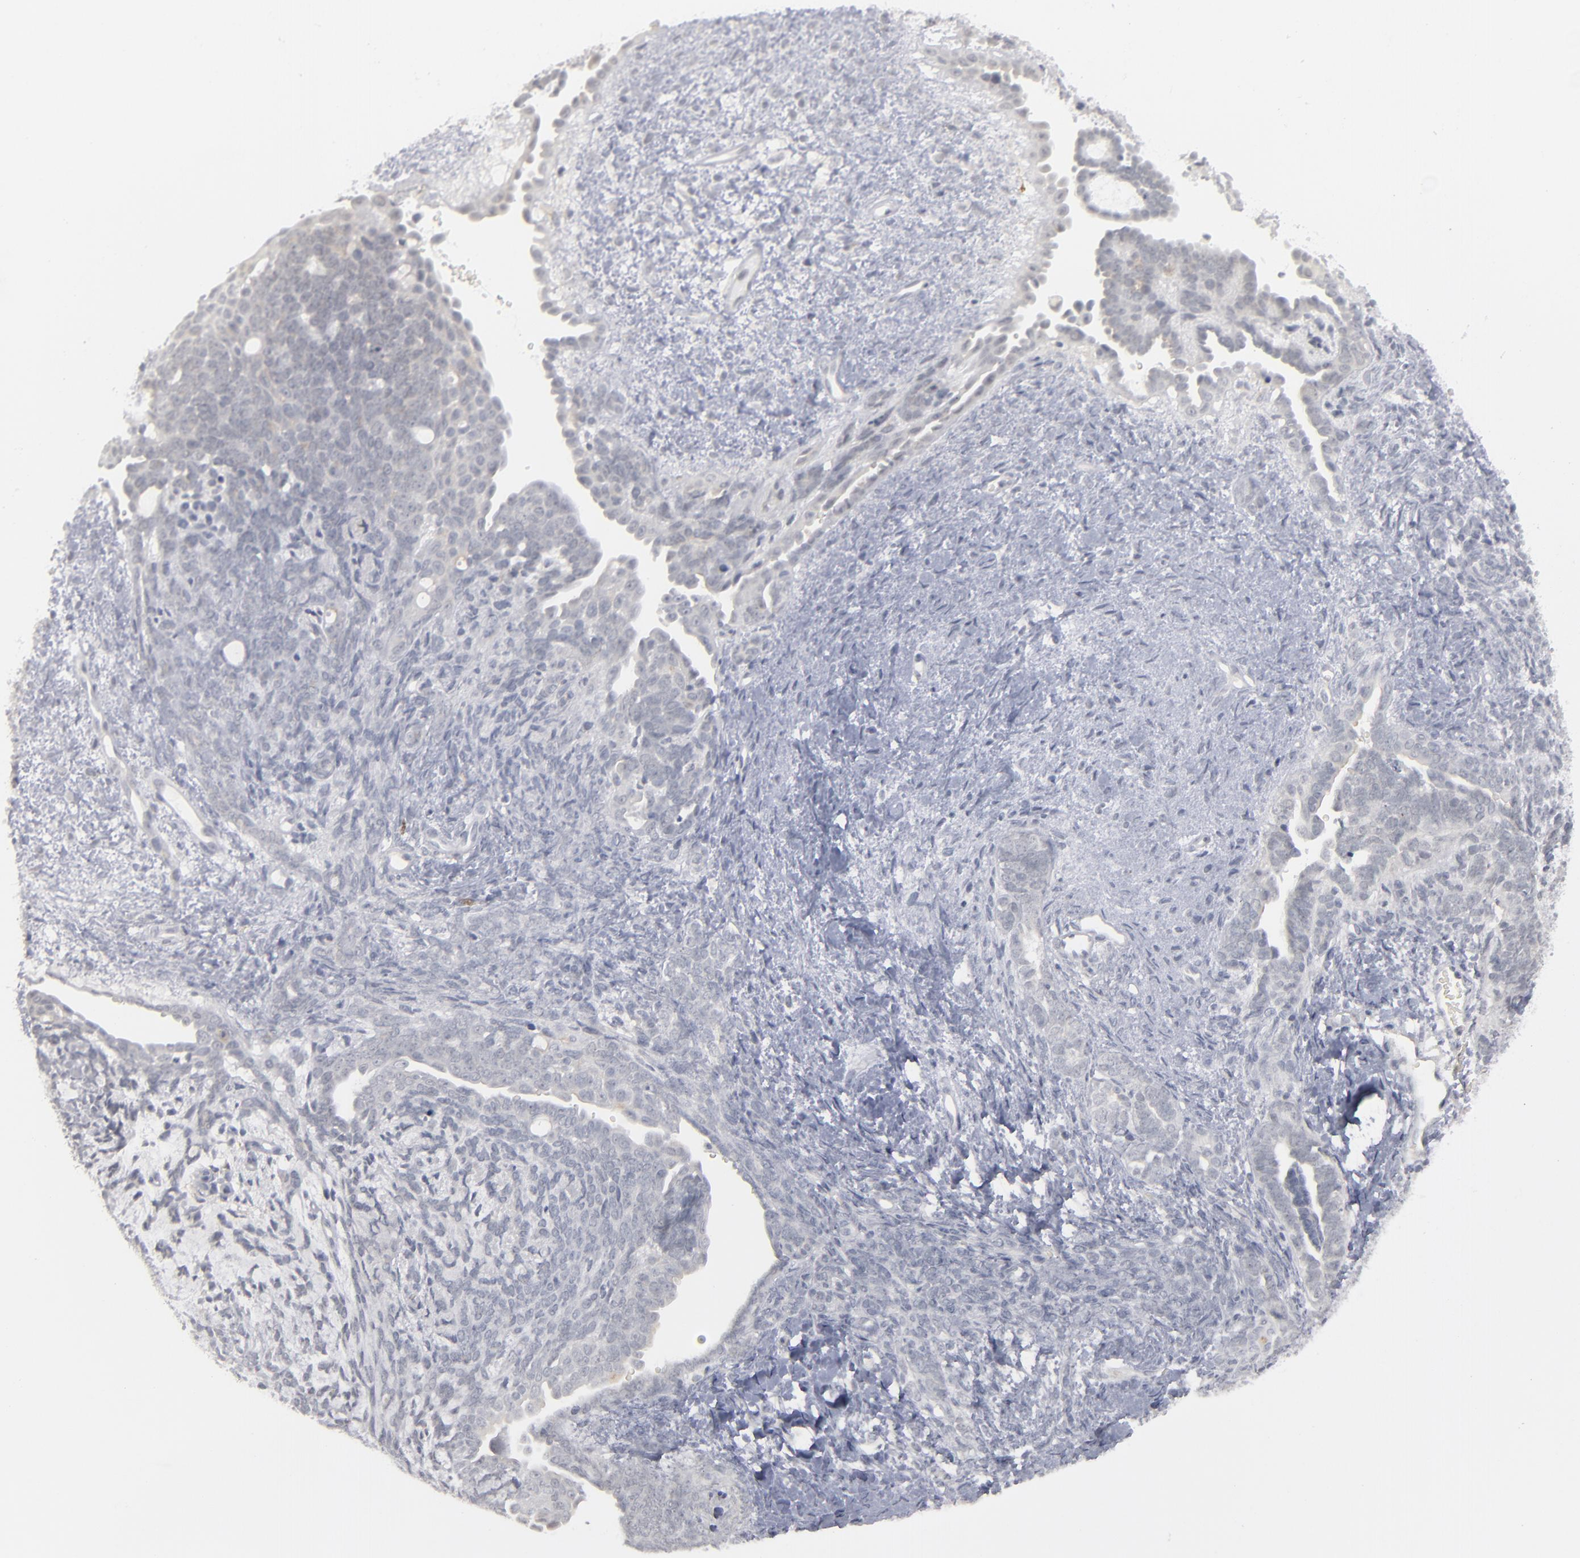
{"staining": {"intensity": "negative", "quantity": "none", "location": "none"}, "tissue": "endometrial cancer", "cell_type": "Tumor cells", "image_type": "cancer", "snomed": [{"axis": "morphology", "description": "Neoplasm, malignant, NOS"}, {"axis": "topography", "description": "Endometrium"}], "caption": "There is no significant positivity in tumor cells of endometrial cancer.", "gene": "KIAA1210", "patient": {"sex": "female", "age": 74}}